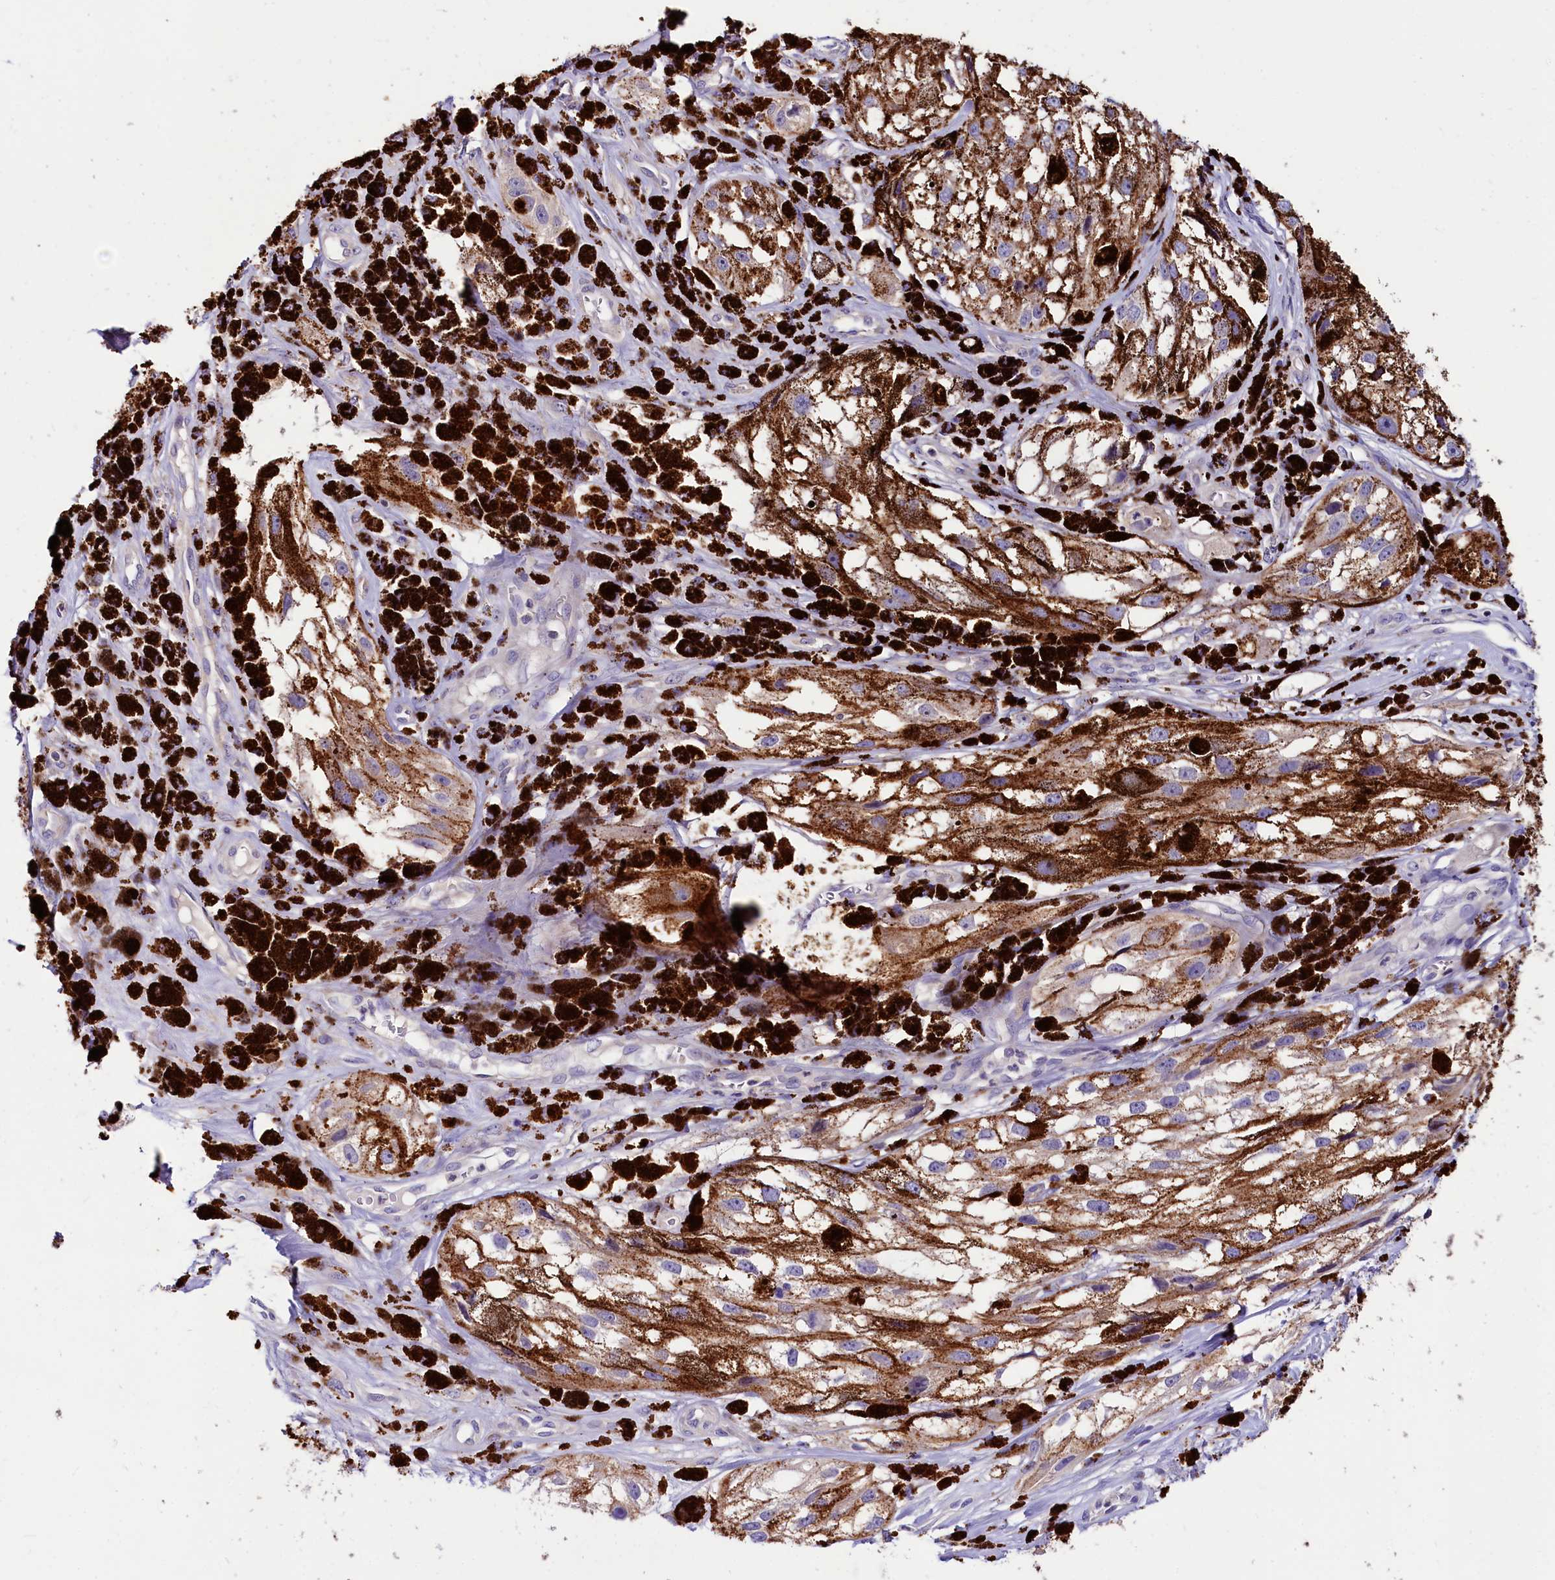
{"staining": {"intensity": "negative", "quantity": "none", "location": "none"}, "tissue": "melanoma", "cell_type": "Tumor cells", "image_type": "cancer", "snomed": [{"axis": "morphology", "description": "Malignant melanoma, NOS"}, {"axis": "topography", "description": "Skin"}], "caption": "Immunohistochemistry (IHC) of melanoma shows no staining in tumor cells. (Immunohistochemistry (IHC), brightfield microscopy, high magnification).", "gene": "ABHD5", "patient": {"sex": "male", "age": 88}}